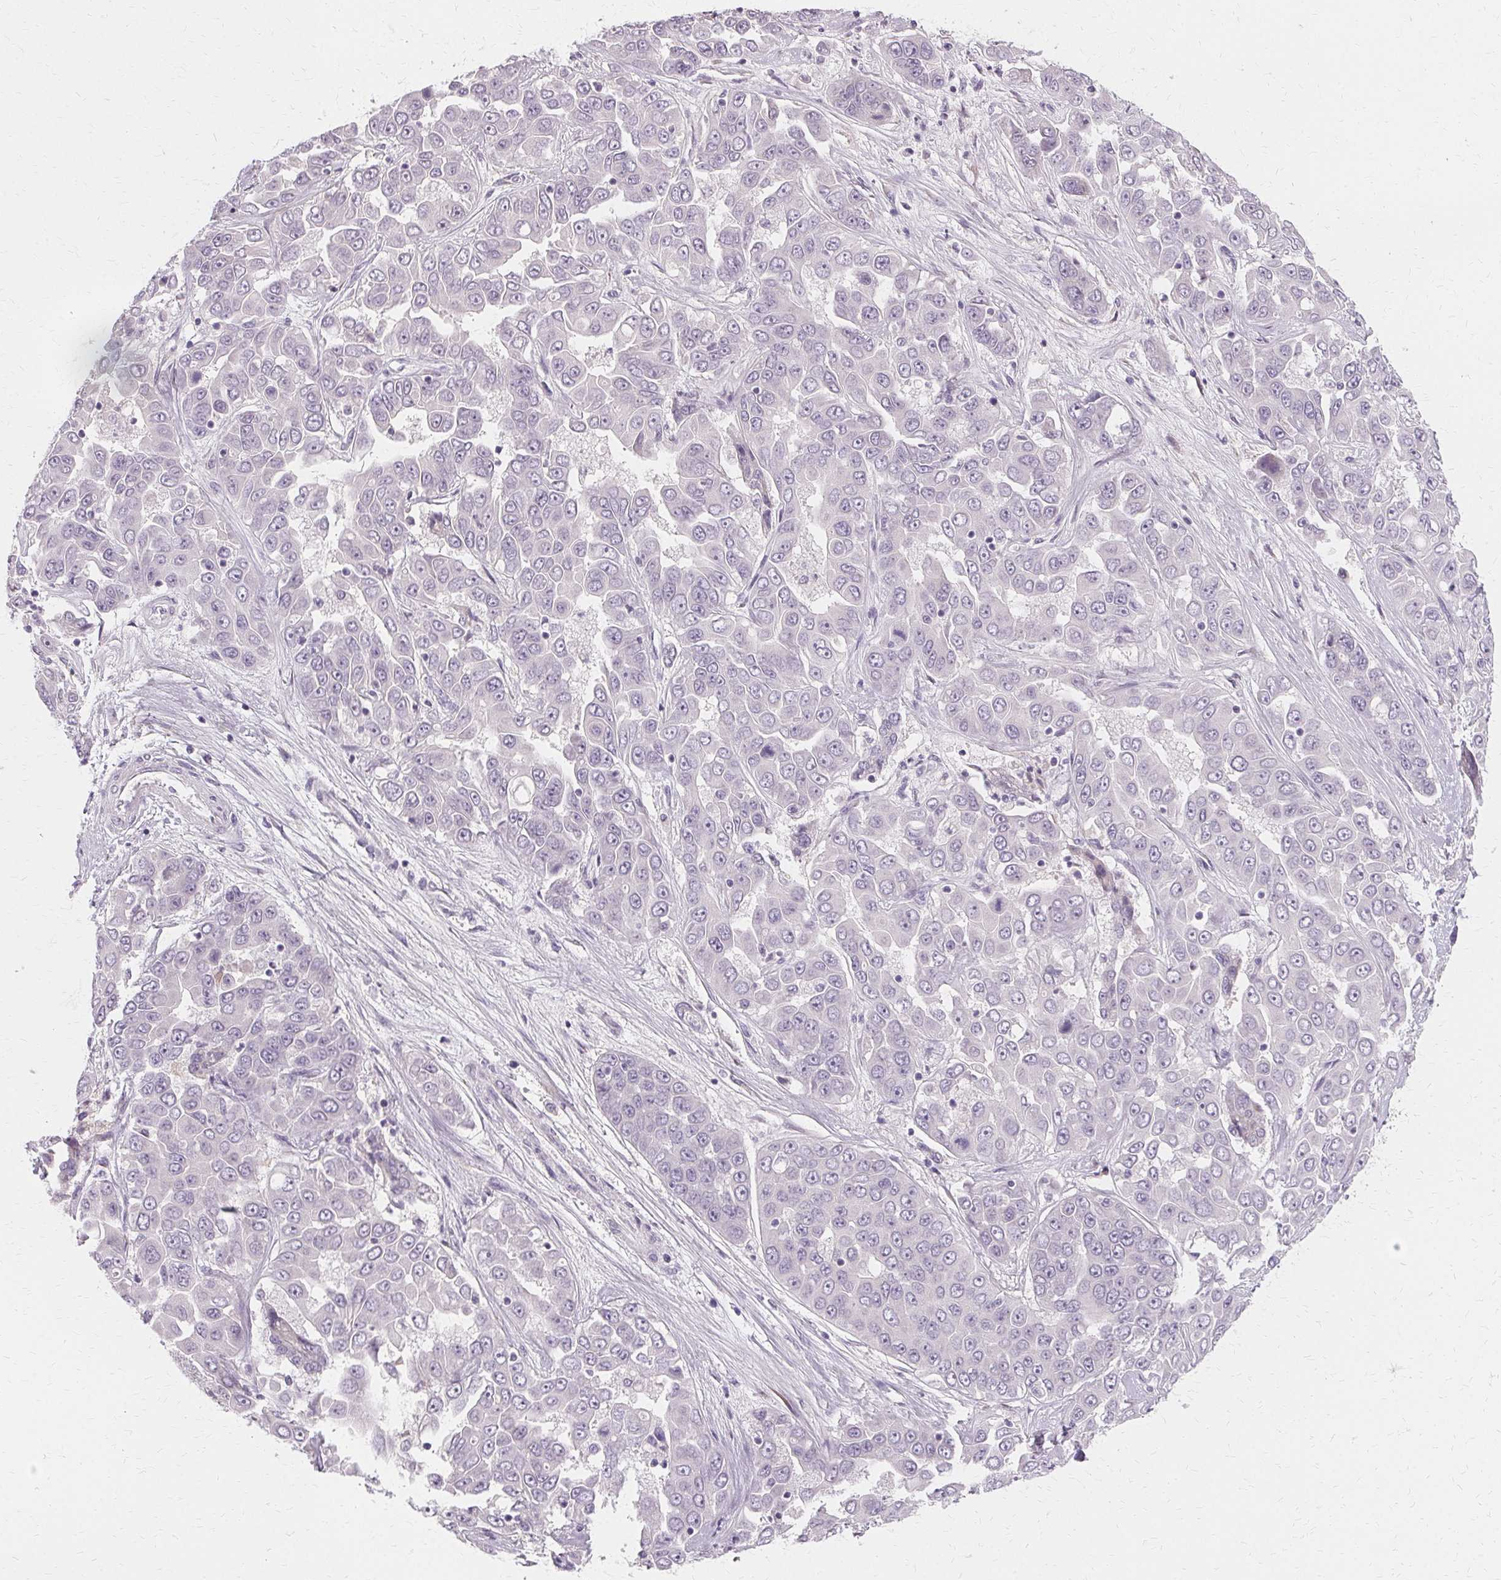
{"staining": {"intensity": "negative", "quantity": "none", "location": "none"}, "tissue": "liver cancer", "cell_type": "Tumor cells", "image_type": "cancer", "snomed": [{"axis": "morphology", "description": "Cholangiocarcinoma"}, {"axis": "topography", "description": "Liver"}], "caption": "Tumor cells show no significant staining in liver cancer (cholangiocarcinoma).", "gene": "FCRL3", "patient": {"sex": "female", "age": 52}}